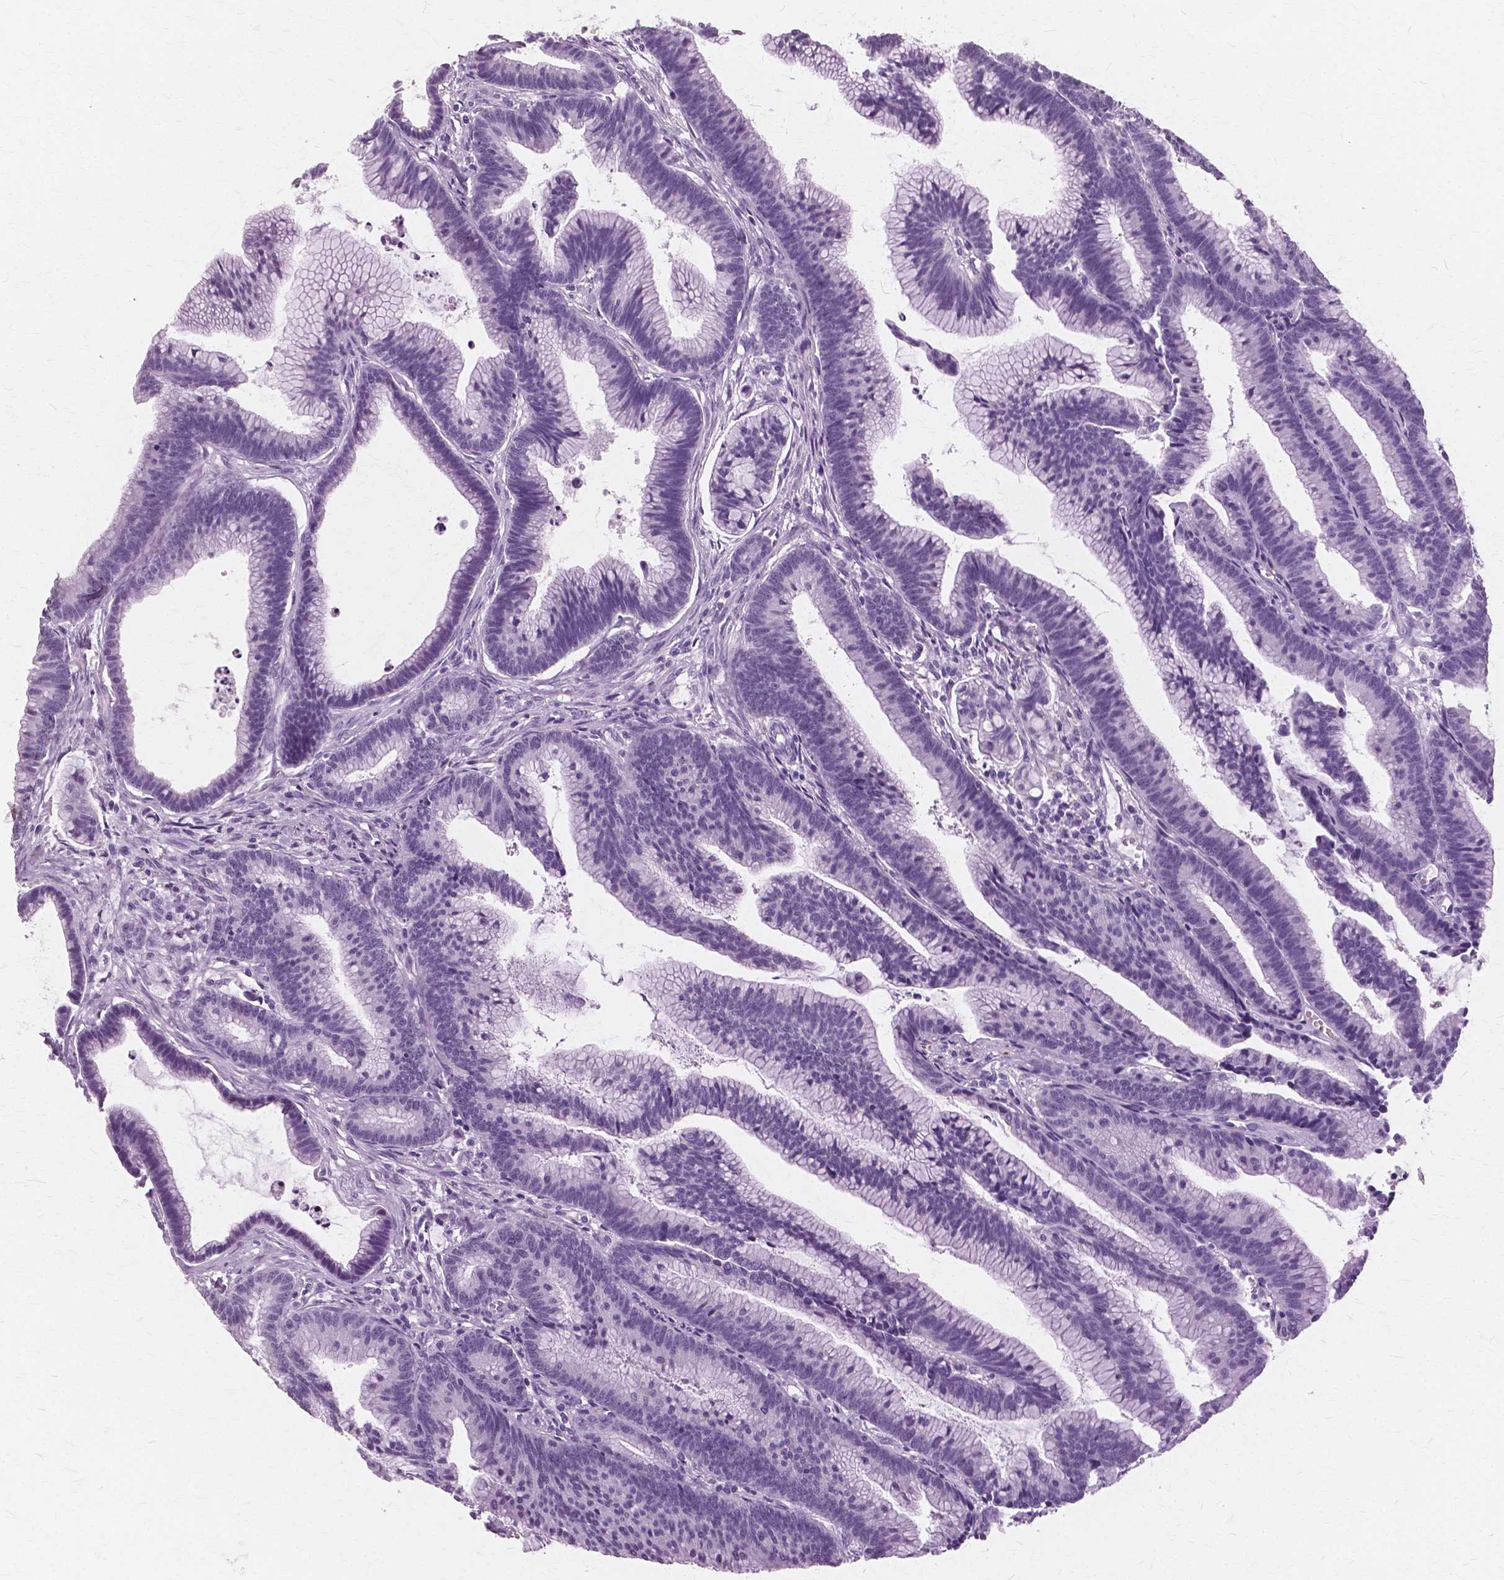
{"staining": {"intensity": "negative", "quantity": "none", "location": "none"}, "tissue": "colorectal cancer", "cell_type": "Tumor cells", "image_type": "cancer", "snomed": [{"axis": "morphology", "description": "Adenocarcinoma, NOS"}, {"axis": "topography", "description": "Colon"}], "caption": "Immunohistochemical staining of colorectal cancer demonstrates no significant staining in tumor cells.", "gene": "SFTPD", "patient": {"sex": "female", "age": 78}}